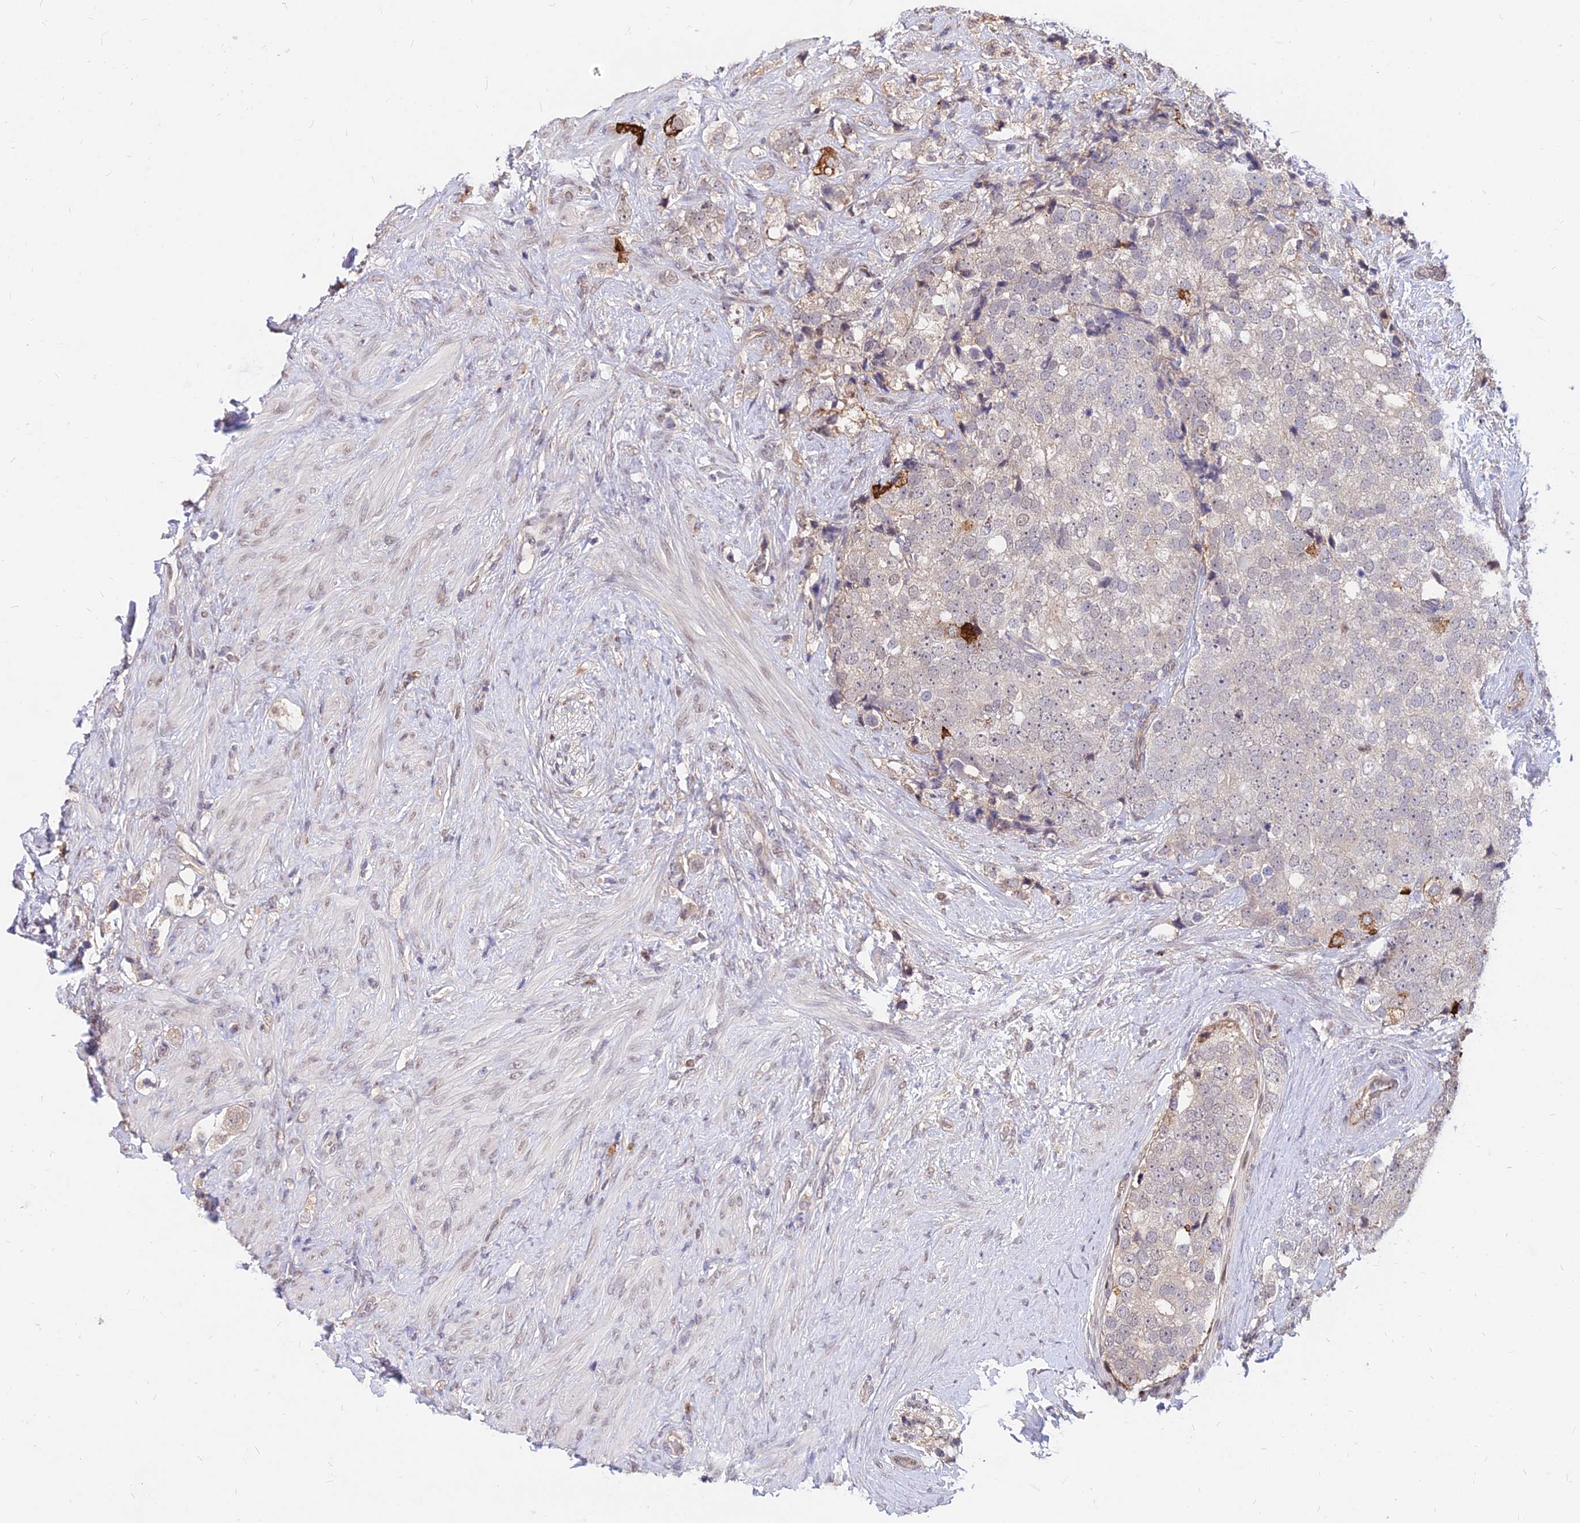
{"staining": {"intensity": "negative", "quantity": "none", "location": "none"}, "tissue": "prostate cancer", "cell_type": "Tumor cells", "image_type": "cancer", "snomed": [{"axis": "morphology", "description": "Adenocarcinoma, High grade"}, {"axis": "topography", "description": "Prostate"}], "caption": "This is a image of immunohistochemistry staining of prostate cancer, which shows no positivity in tumor cells.", "gene": "C11orf68", "patient": {"sex": "male", "age": 49}}